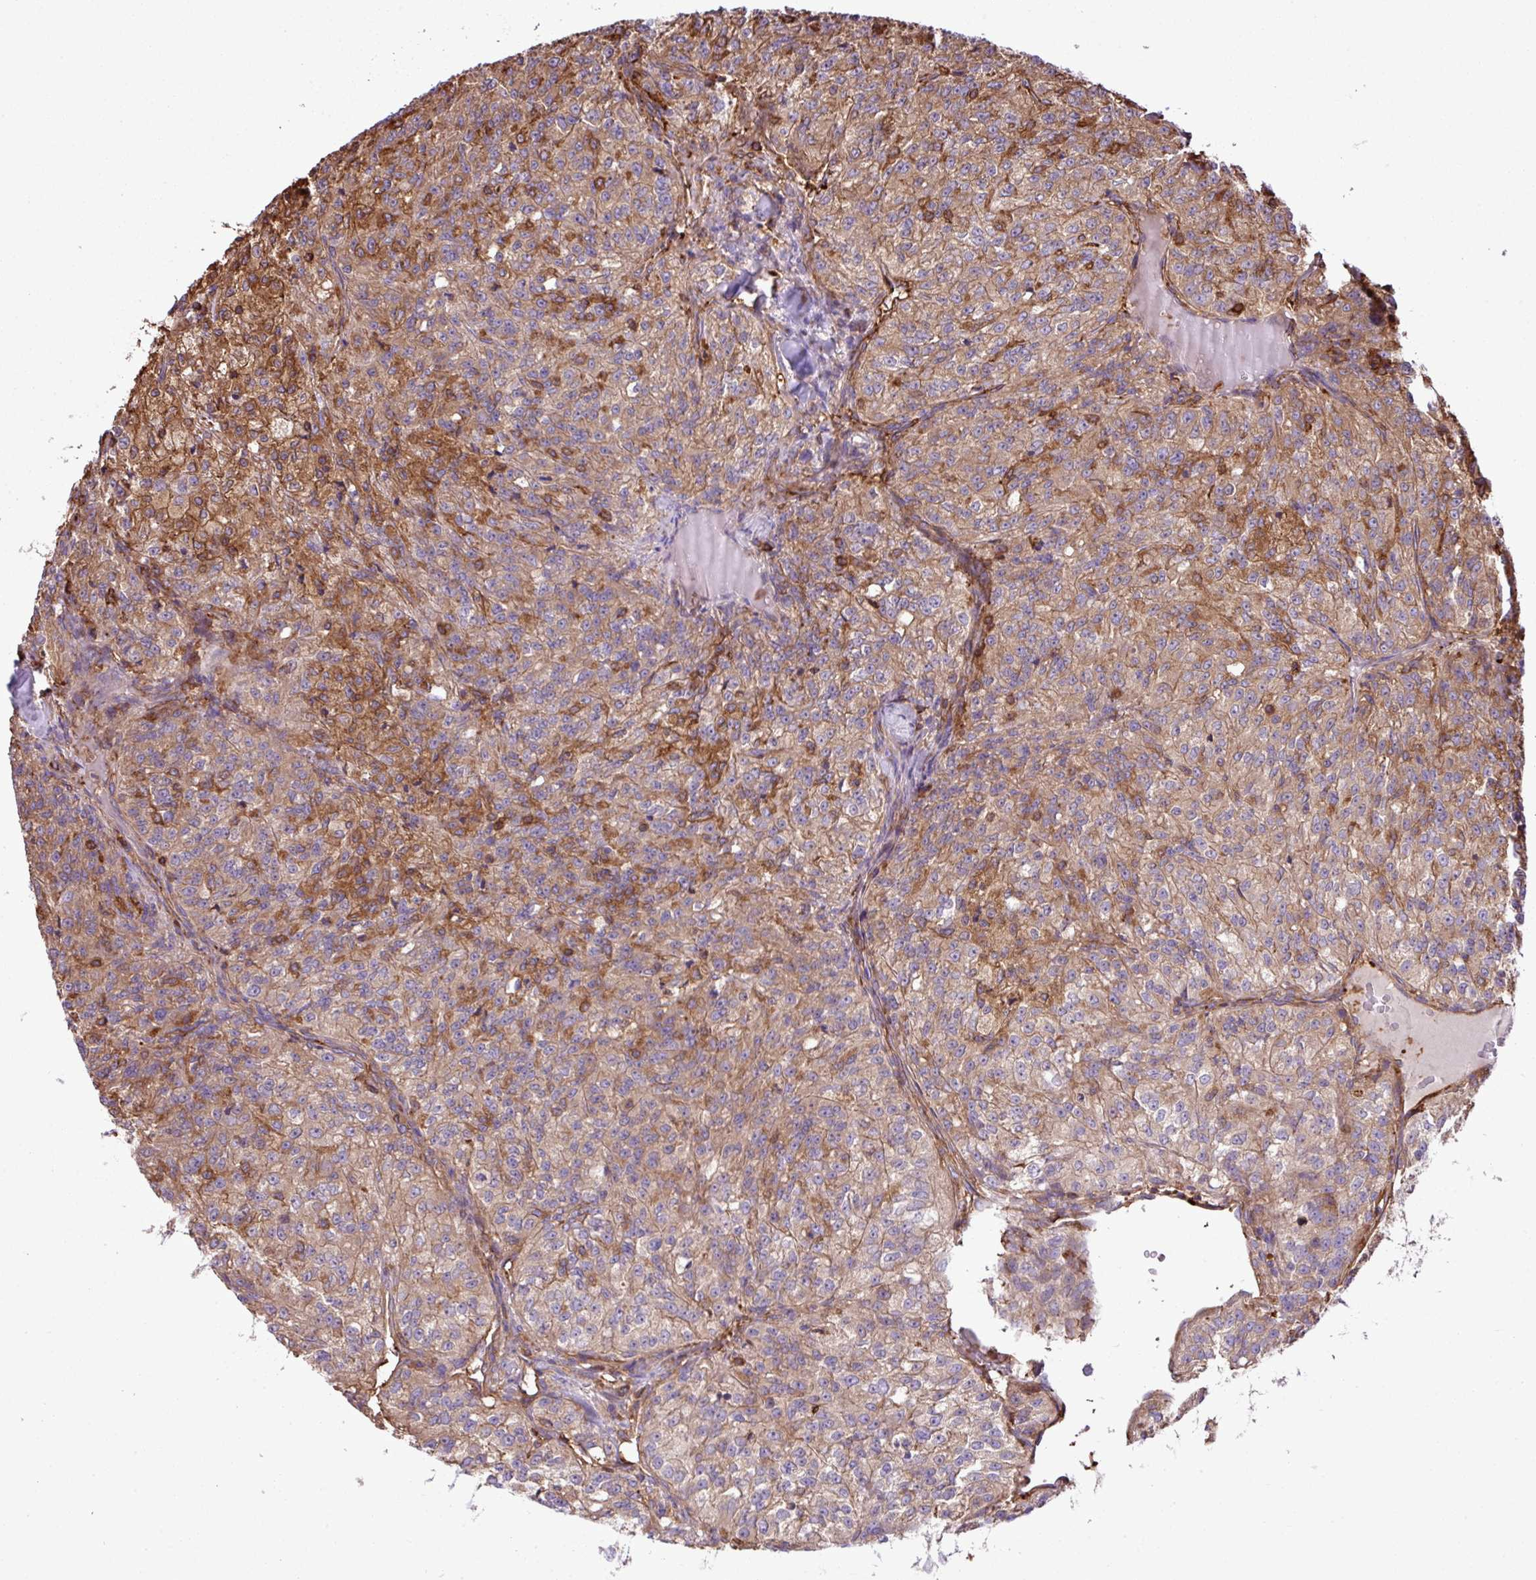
{"staining": {"intensity": "weak", "quantity": ">75%", "location": "cytoplasmic/membranous"}, "tissue": "renal cancer", "cell_type": "Tumor cells", "image_type": "cancer", "snomed": [{"axis": "morphology", "description": "Adenocarcinoma, NOS"}, {"axis": "topography", "description": "Kidney"}], "caption": "Immunohistochemical staining of human adenocarcinoma (renal) displays low levels of weak cytoplasmic/membranous protein positivity in about >75% of tumor cells.", "gene": "PGAP6", "patient": {"sex": "female", "age": 63}}